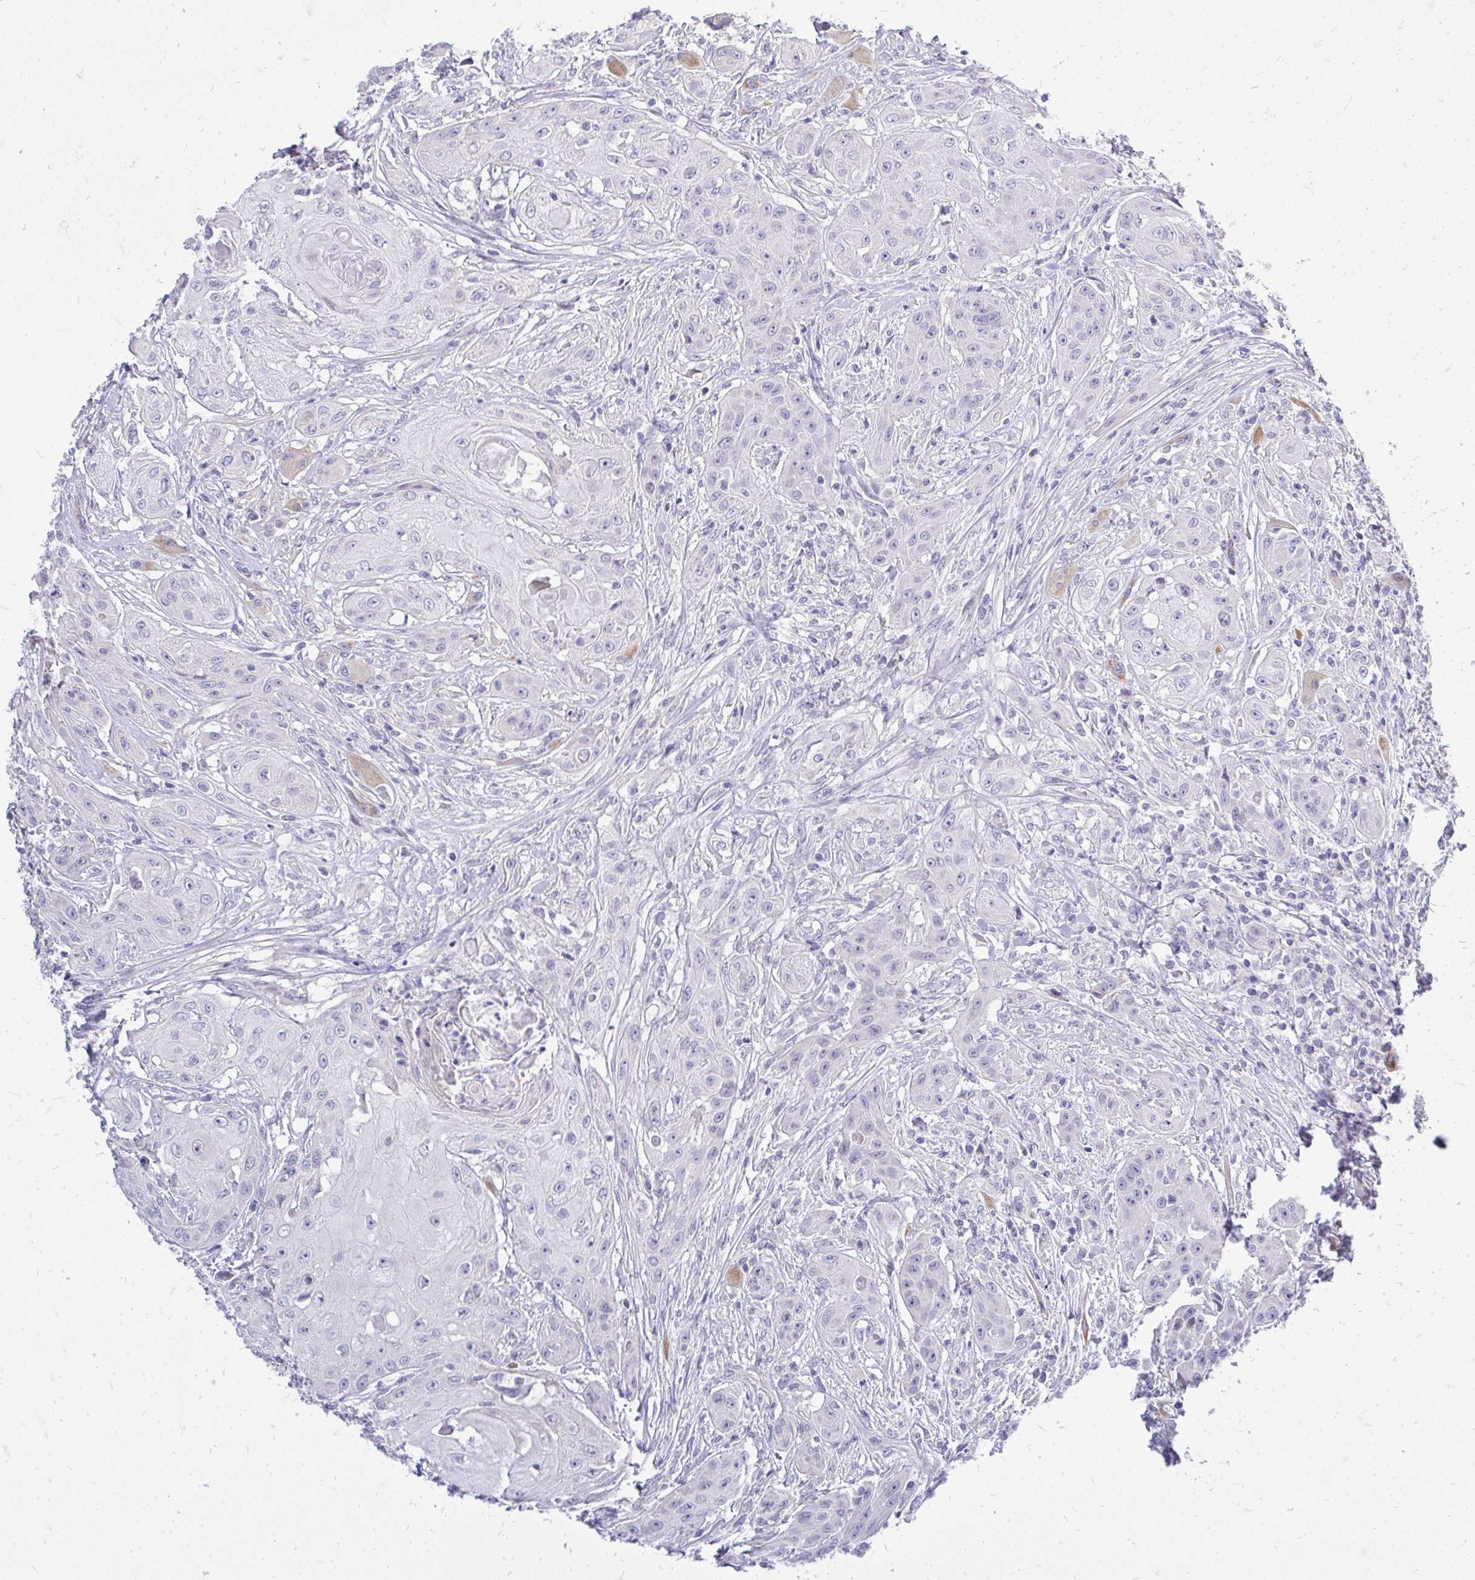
{"staining": {"intensity": "negative", "quantity": "none", "location": "none"}, "tissue": "head and neck cancer", "cell_type": "Tumor cells", "image_type": "cancer", "snomed": [{"axis": "morphology", "description": "Squamous cell carcinoma, NOS"}, {"axis": "topography", "description": "Oral tissue"}, {"axis": "topography", "description": "Head-Neck"}, {"axis": "topography", "description": "Neck, NOS"}], "caption": "This photomicrograph is of head and neck squamous cell carcinoma stained with immunohistochemistry (IHC) to label a protein in brown with the nuclei are counter-stained blue. There is no positivity in tumor cells.", "gene": "OR8D1", "patient": {"sex": "female", "age": 55}}